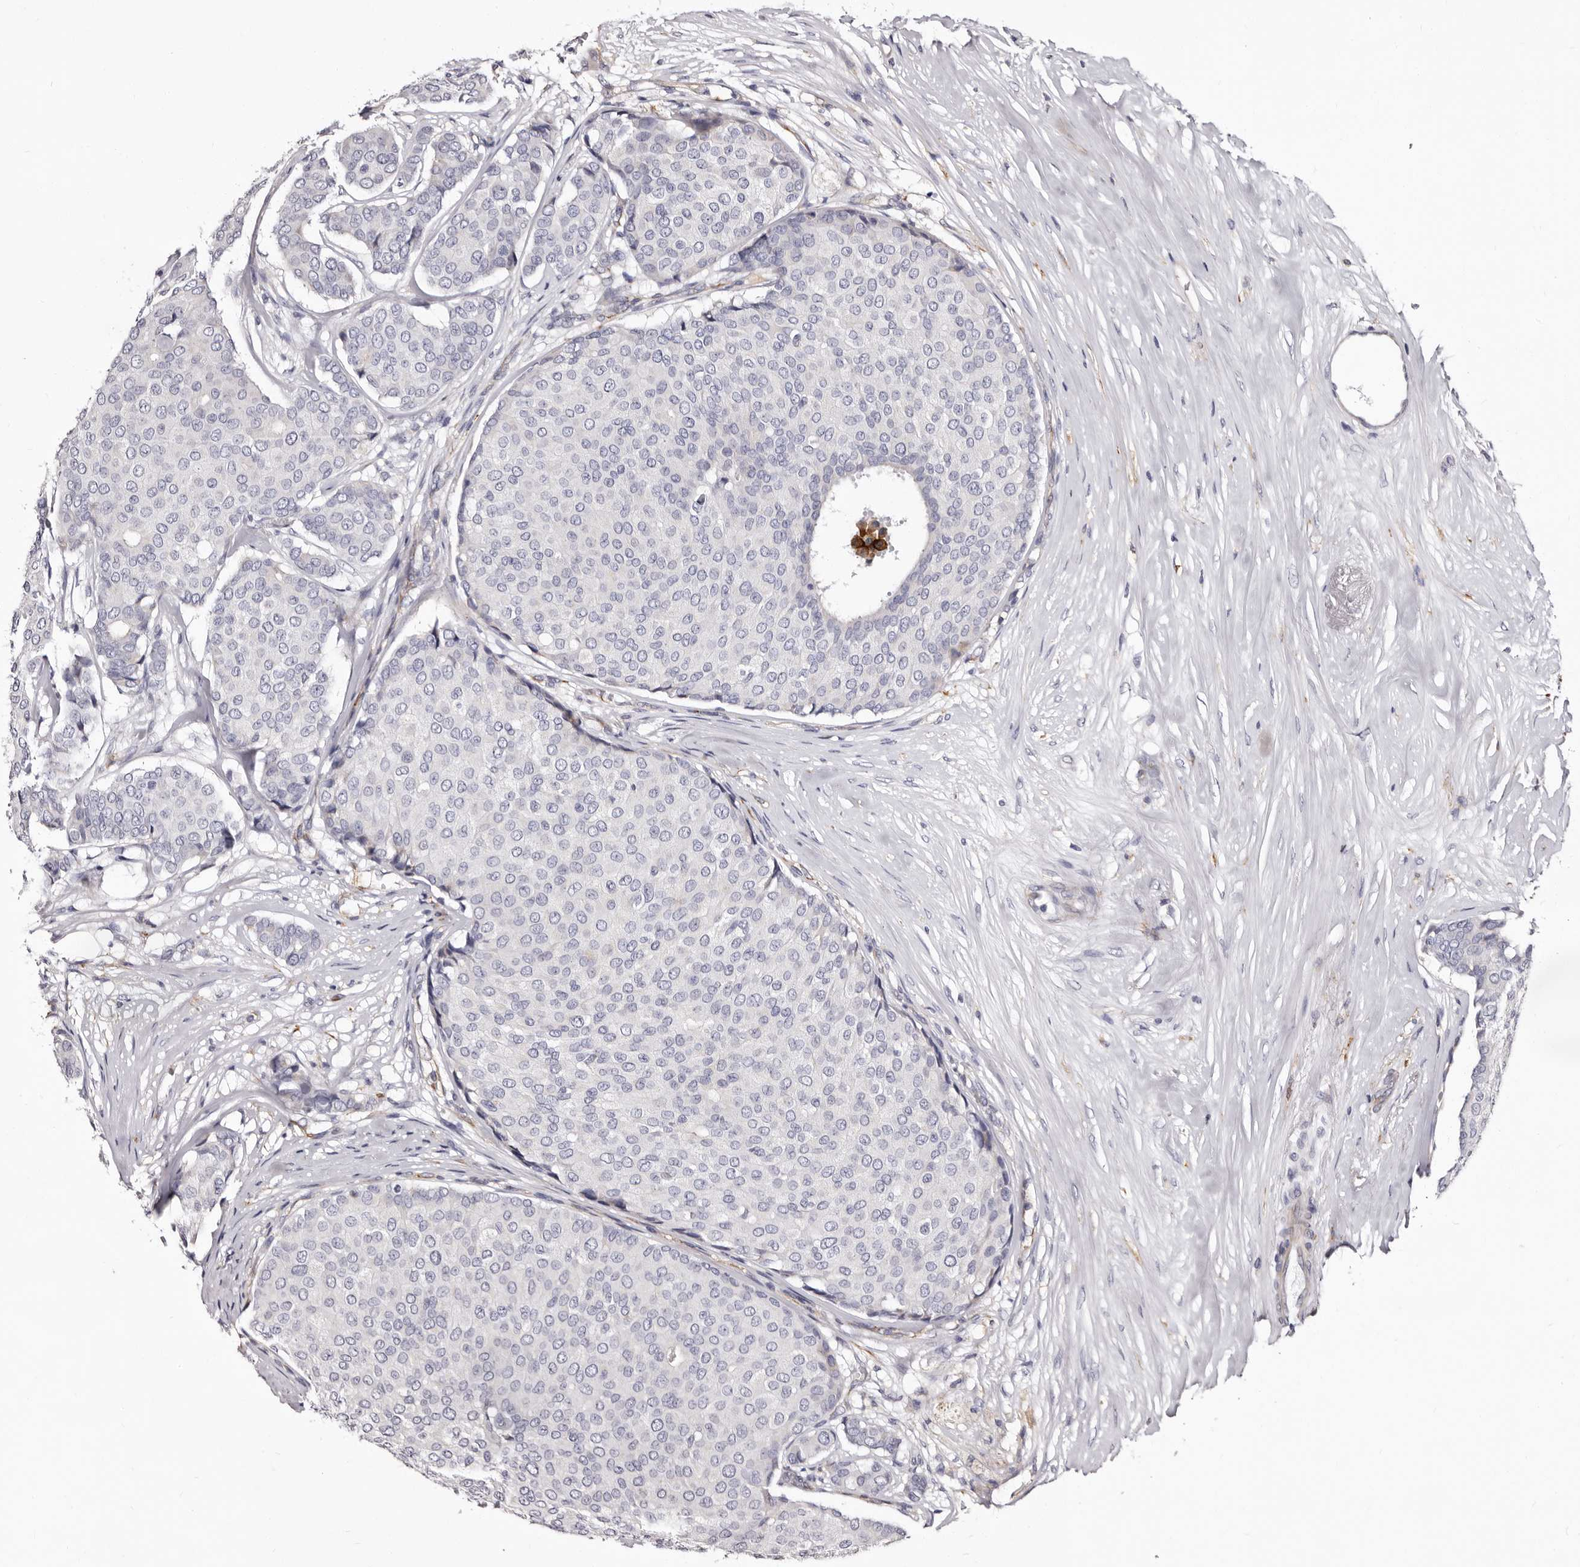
{"staining": {"intensity": "negative", "quantity": "none", "location": "none"}, "tissue": "breast cancer", "cell_type": "Tumor cells", "image_type": "cancer", "snomed": [{"axis": "morphology", "description": "Duct carcinoma"}, {"axis": "topography", "description": "Breast"}], "caption": "Immunohistochemistry of human breast cancer (infiltrating ductal carcinoma) demonstrates no positivity in tumor cells.", "gene": "AUNIP", "patient": {"sex": "female", "age": 75}}